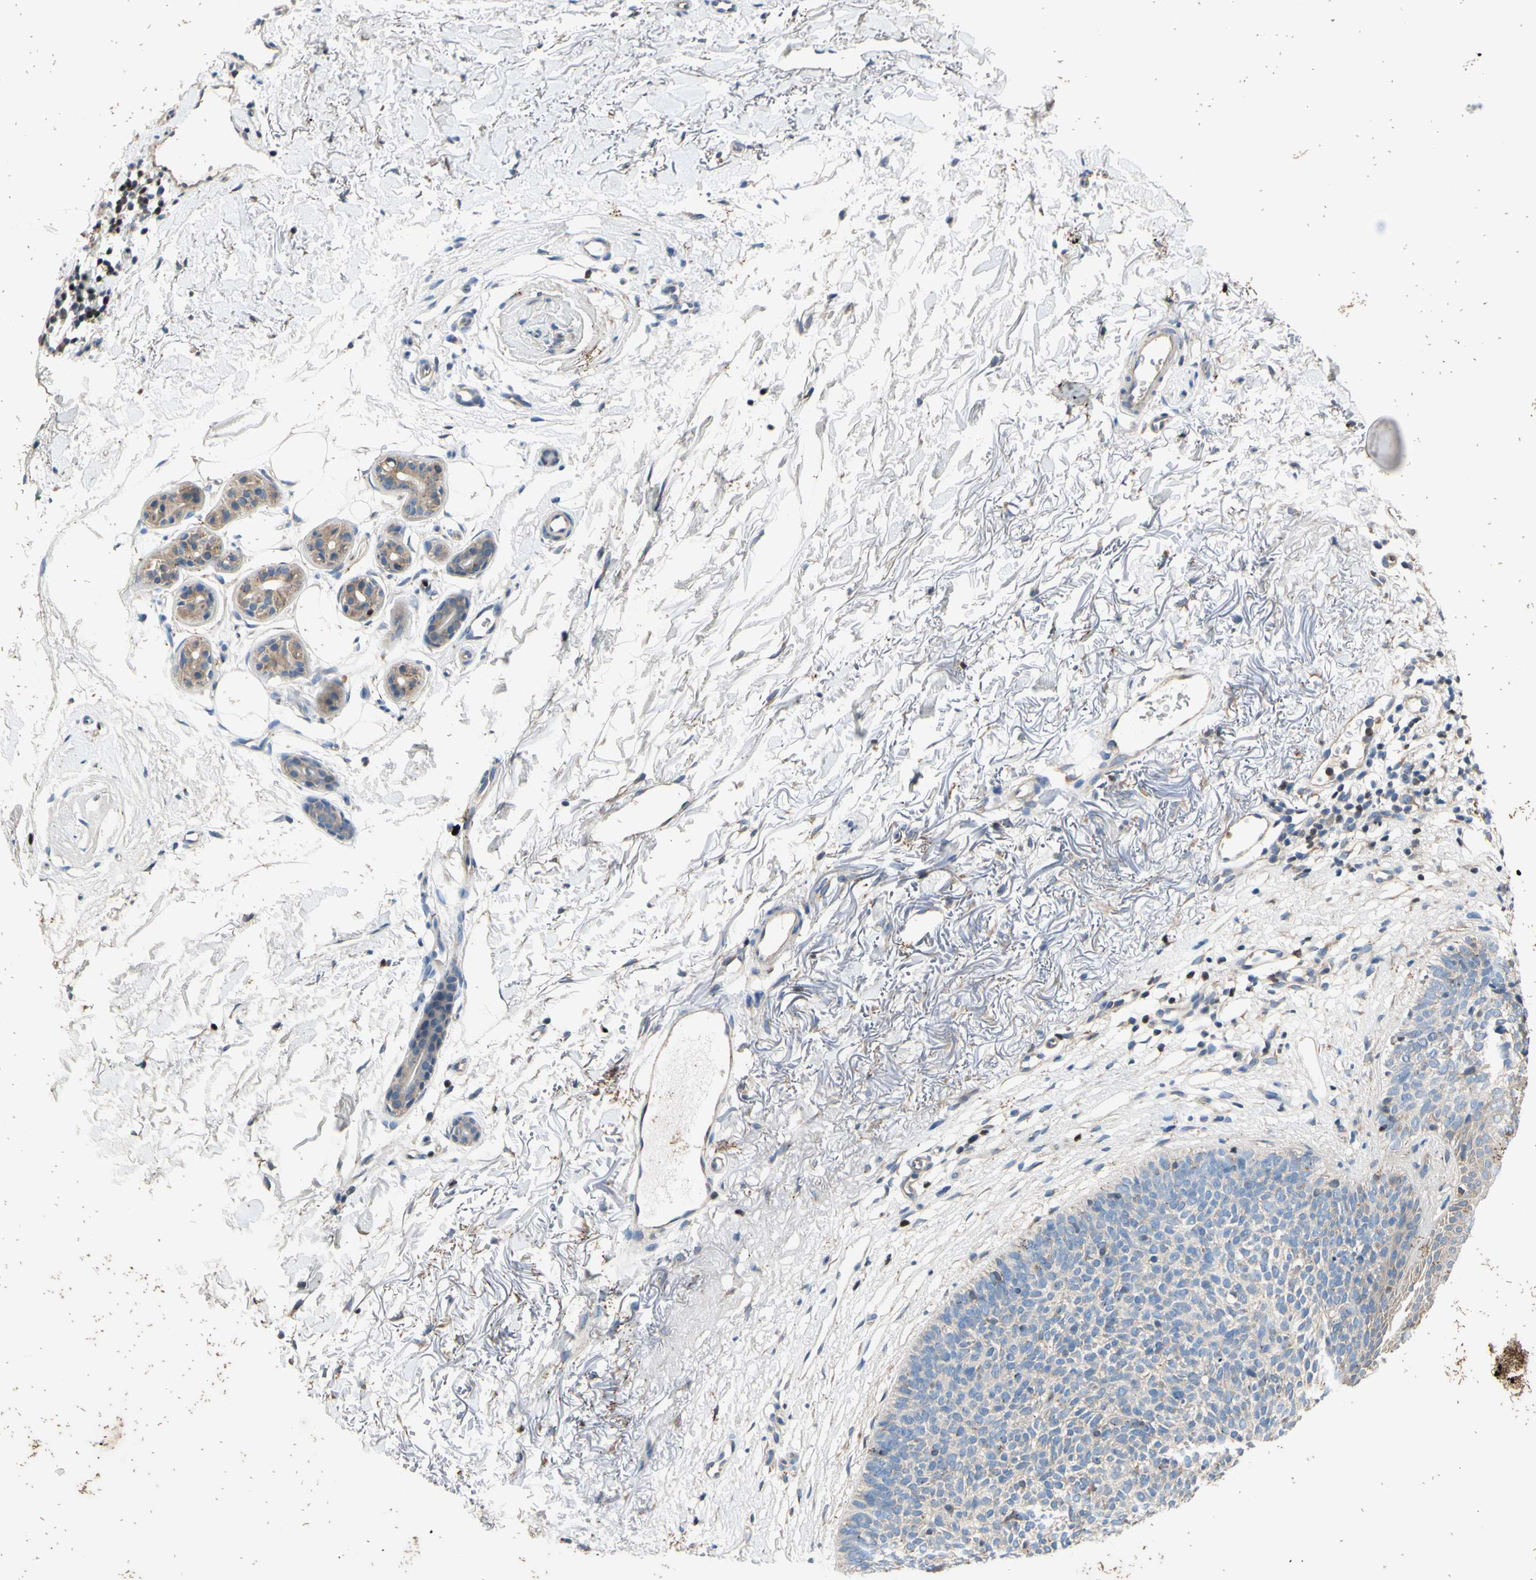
{"staining": {"intensity": "negative", "quantity": "none", "location": "none"}, "tissue": "skin cancer", "cell_type": "Tumor cells", "image_type": "cancer", "snomed": [{"axis": "morphology", "description": "Basal cell carcinoma"}, {"axis": "topography", "description": "Skin"}], "caption": "Protein analysis of skin cancer (basal cell carcinoma) demonstrates no significant staining in tumor cells.", "gene": "TBX21", "patient": {"sex": "female", "age": 70}}